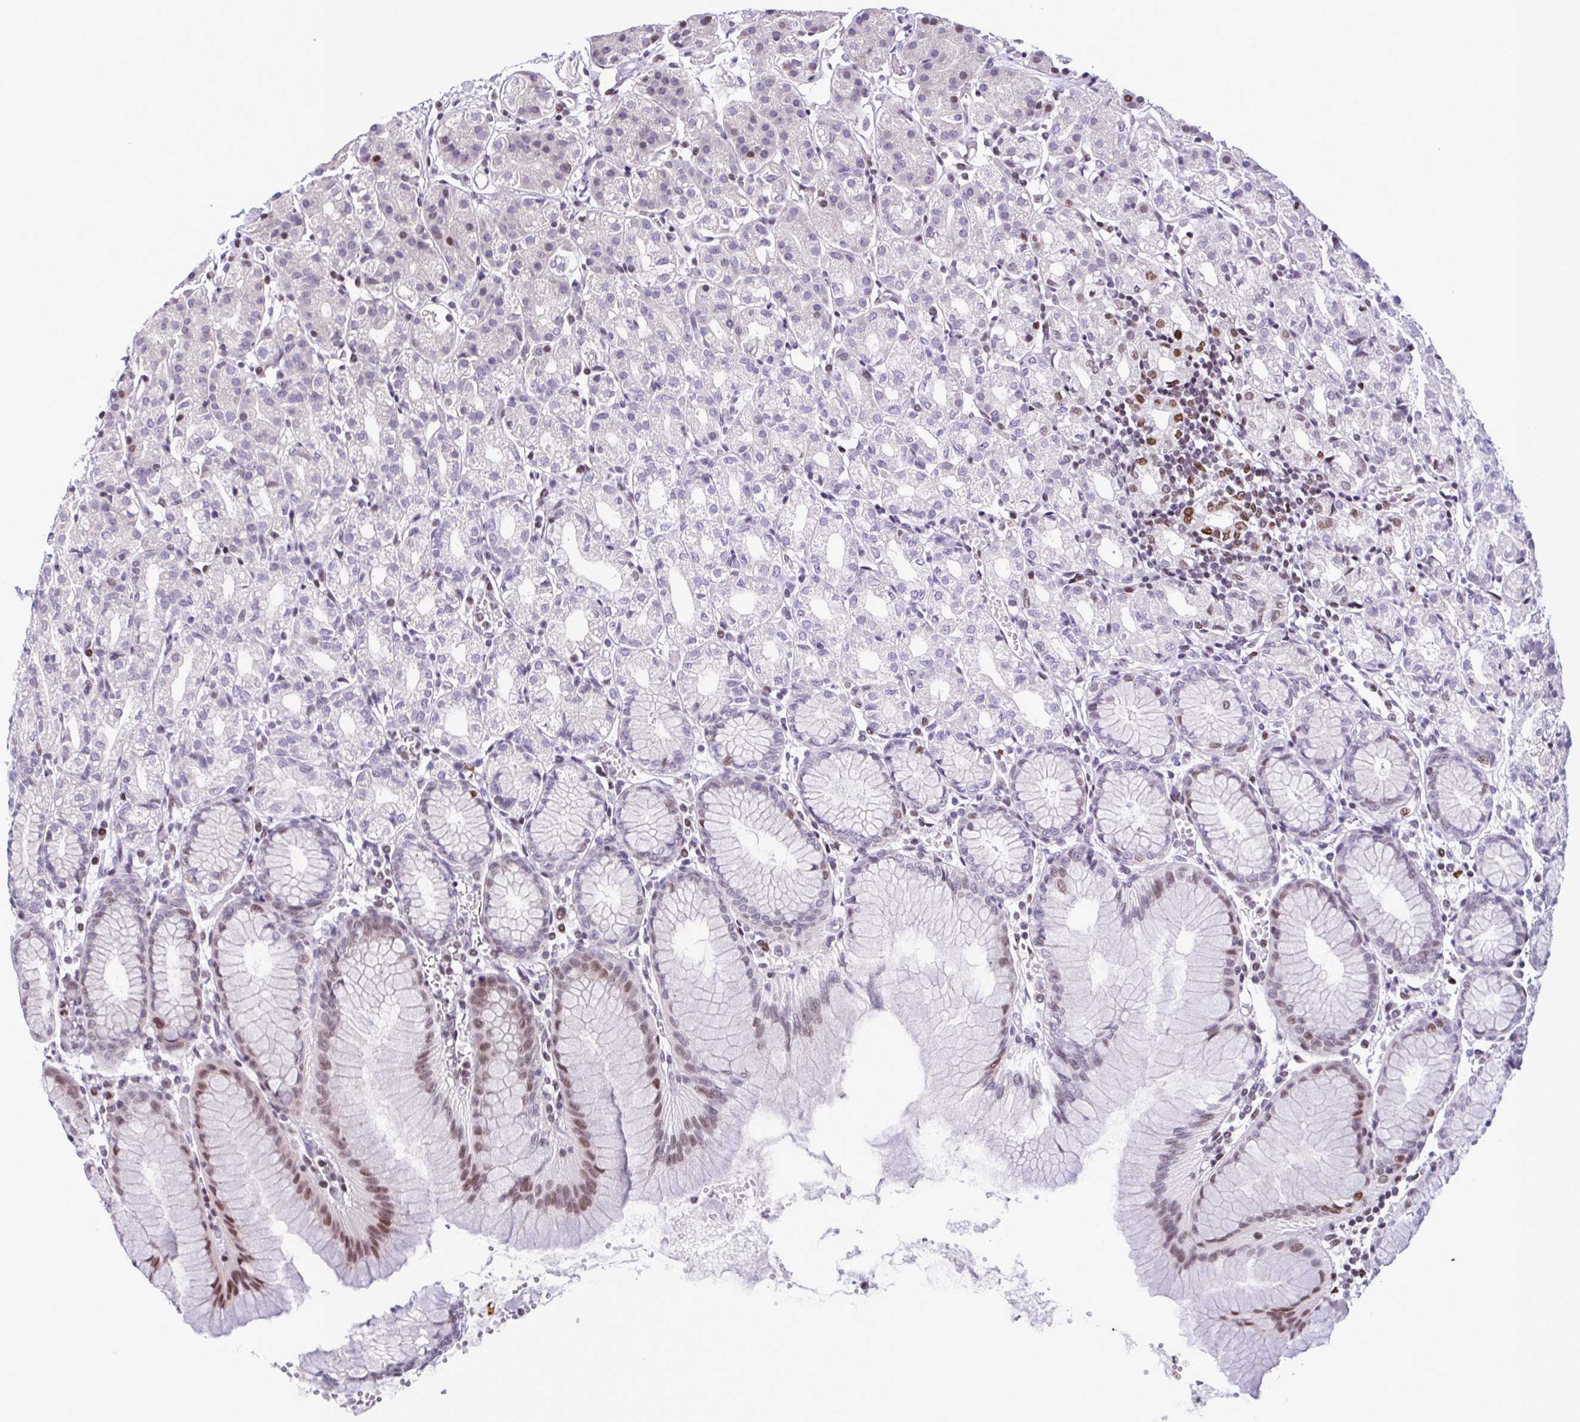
{"staining": {"intensity": "moderate", "quantity": "<25%", "location": "nuclear"}, "tissue": "stomach", "cell_type": "Glandular cells", "image_type": "normal", "snomed": [{"axis": "morphology", "description": "Normal tissue, NOS"}, {"axis": "topography", "description": "Stomach"}], "caption": "About <25% of glandular cells in unremarkable human stomach reveal moderate nuclear protein expression as visualized by brown immunohistochemical staining.", "gene": "IRF1", "patient": {"sex": "female", "age": 57}}